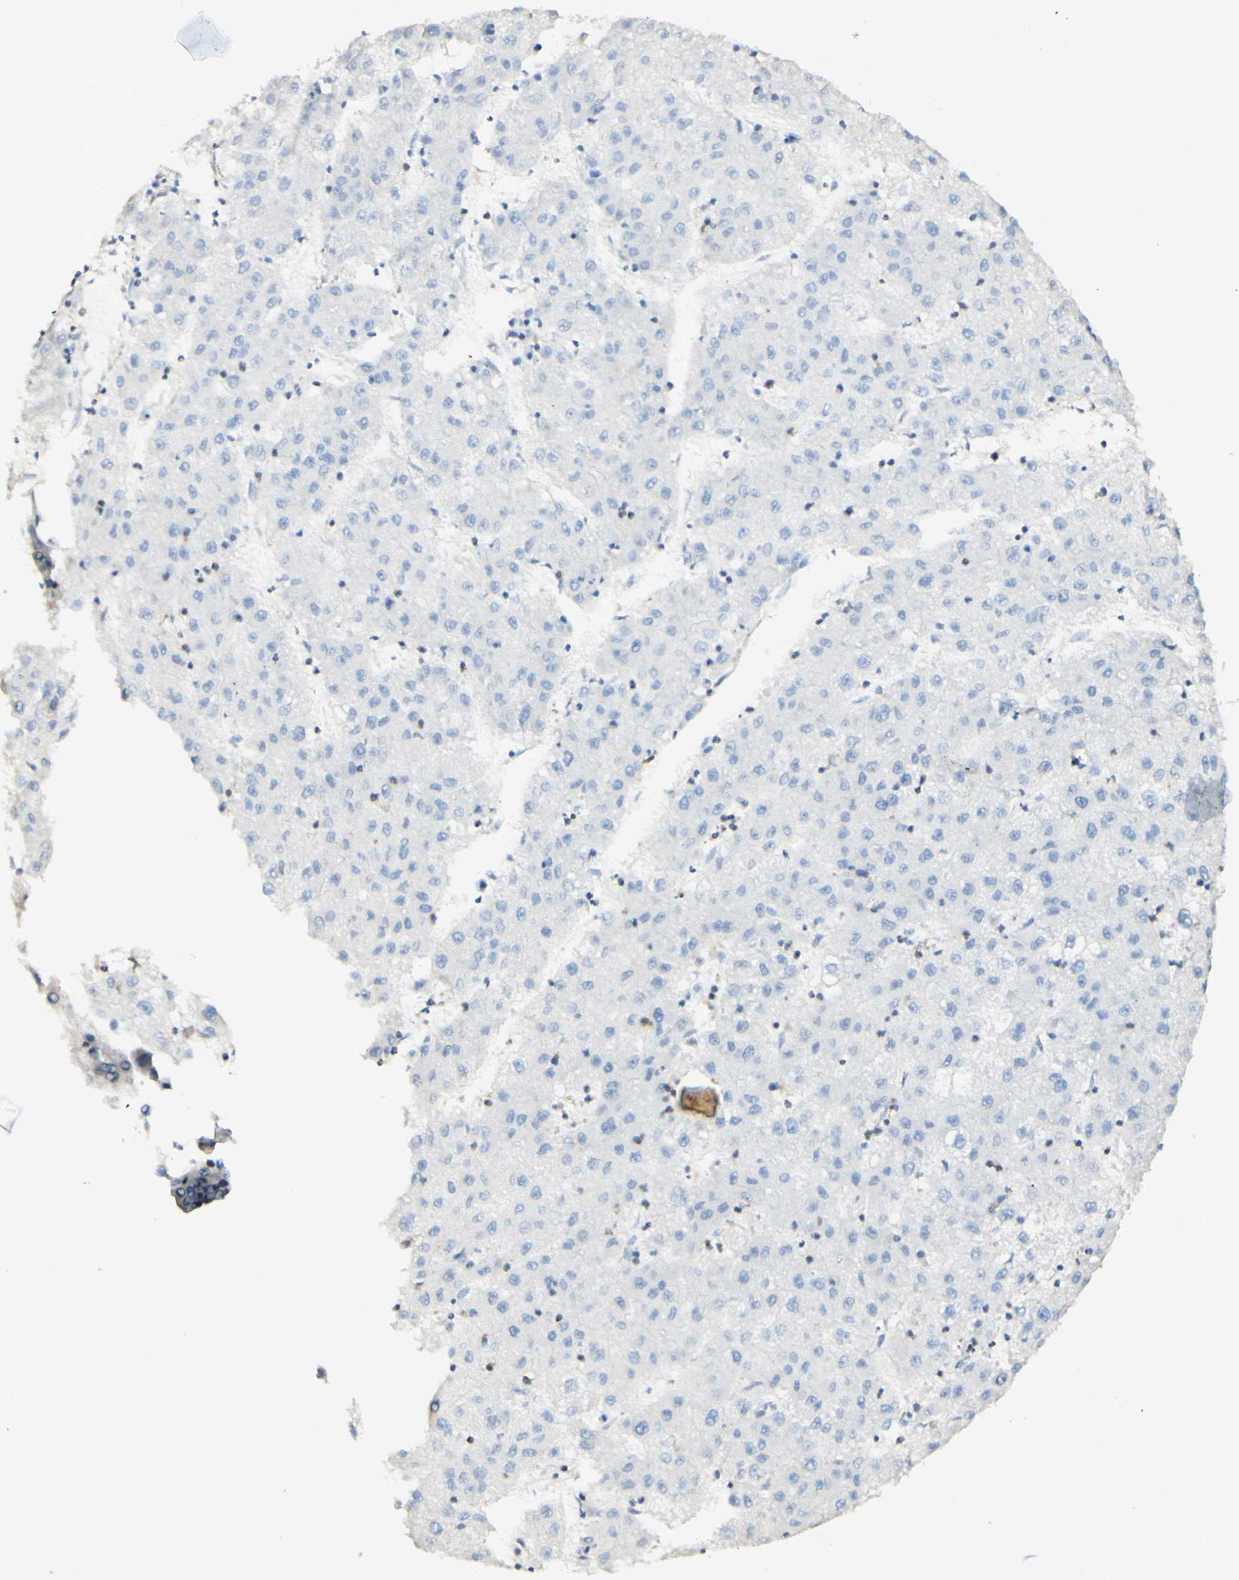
{"staining": {"intensity": "negative", "quantity": "none", "location": "none"}, "tissue": "liver cancer", "cell_type": "Tumor cells", "image_type": "cancer", "snomed": [{"axis": "morphology", "description": "Carcinoma, Hepatocellular, NOS"}, {"axis": "topography", "description": "Liver"}], "caption": "A histopathology image of liver cancer stained for a protein reveals no brown staining in tumor cells.", "gene": "OXCT1", "patient": {"sex": "male", "age": 72}}